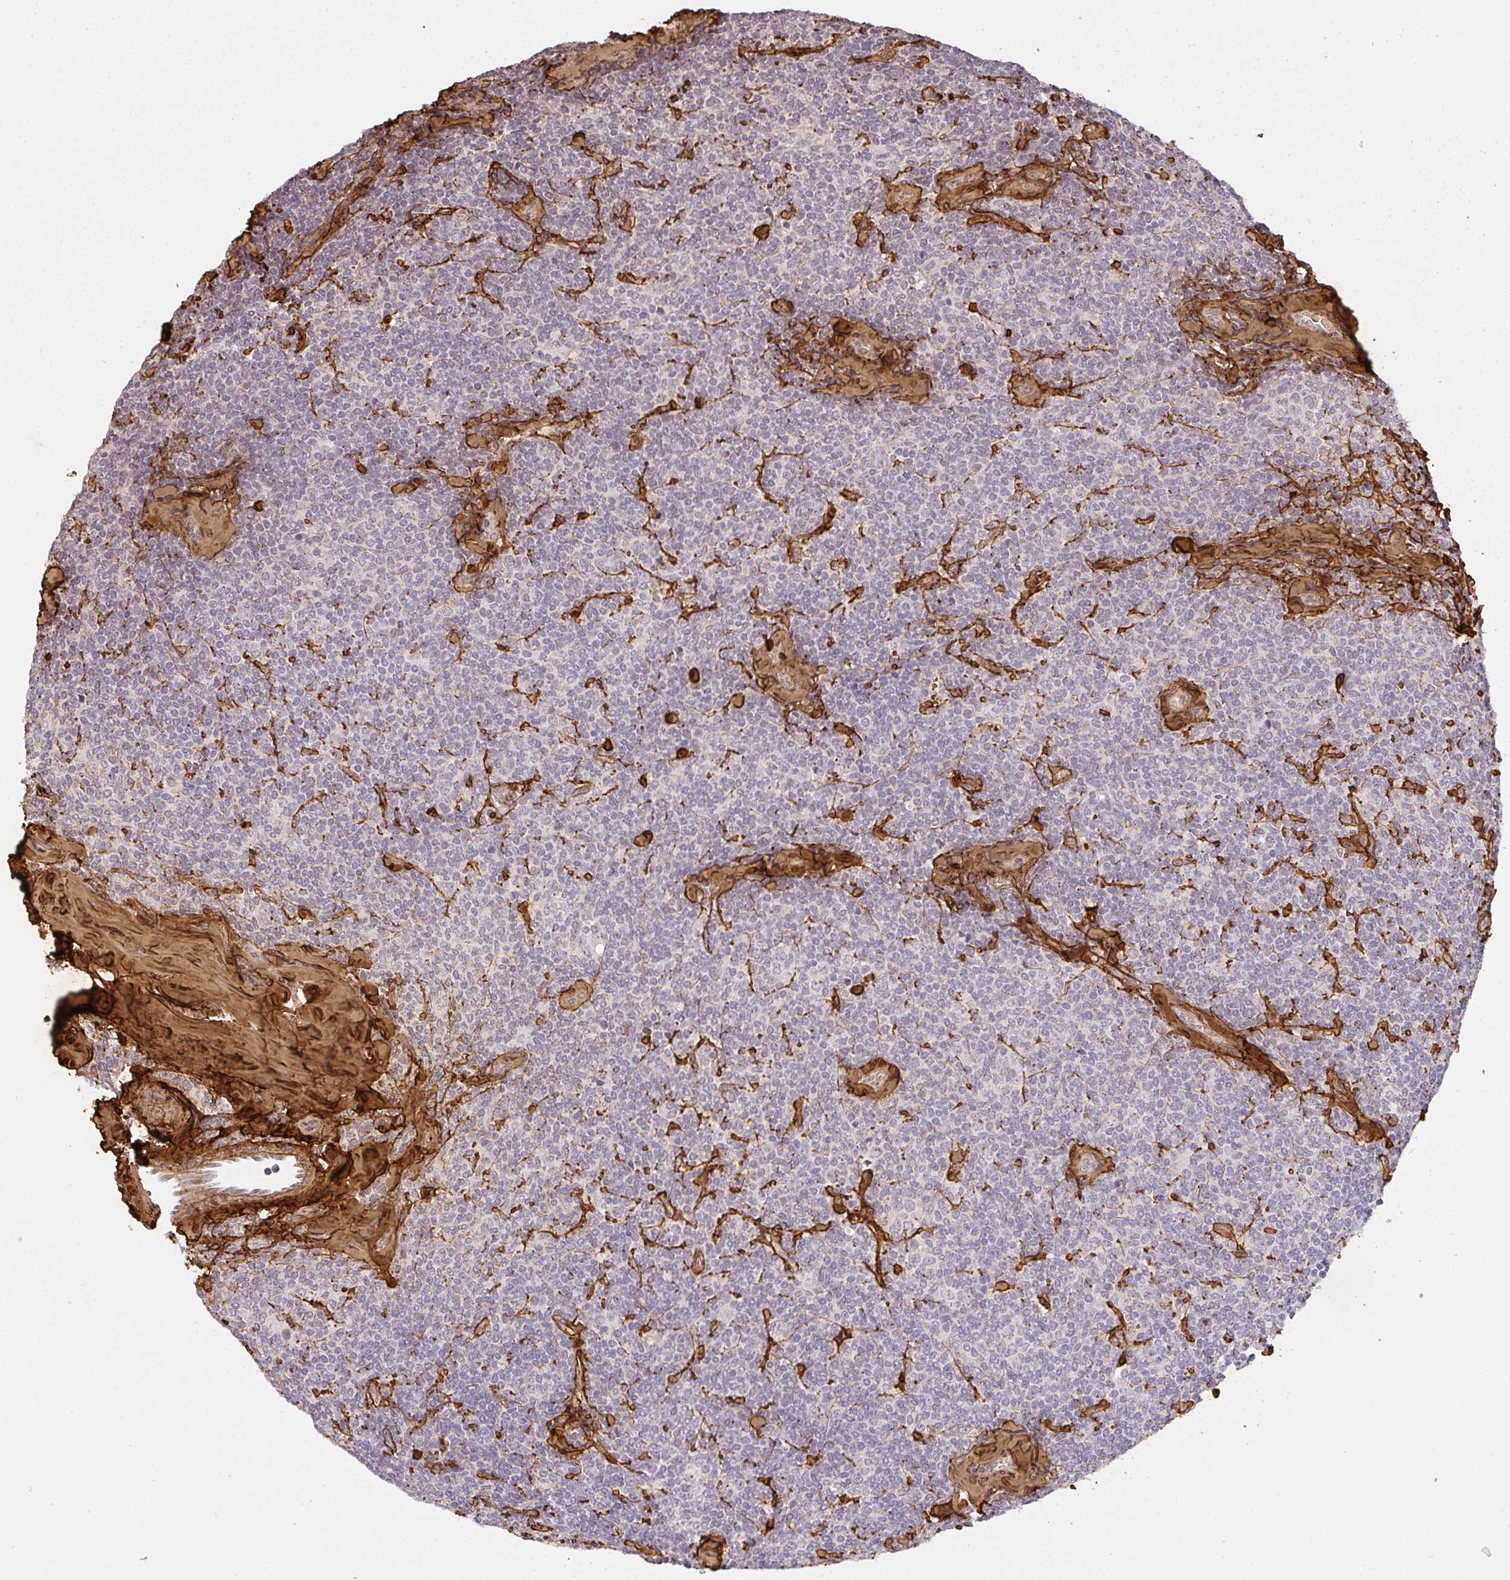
{"staining": {"intensity": "negative", "quantity": "none", "location": "none"}, "tissue": "lymphoma", "cell_type": "Tumor cells", "image_type": "cancer", "snomed": [{"axis": "morphology", "description": "Malignant lymphoma, non-Hodgkin's type, Low grade"}, {"axis": "topography", "description": "Lymph node"}], "caption": "There is no significant staining in tumor cells of malignant lymphoma, non-Hodgkin's type (low-grade).", "gene": "COL3A1", "patient": {"sex": "female", "age": 56}}